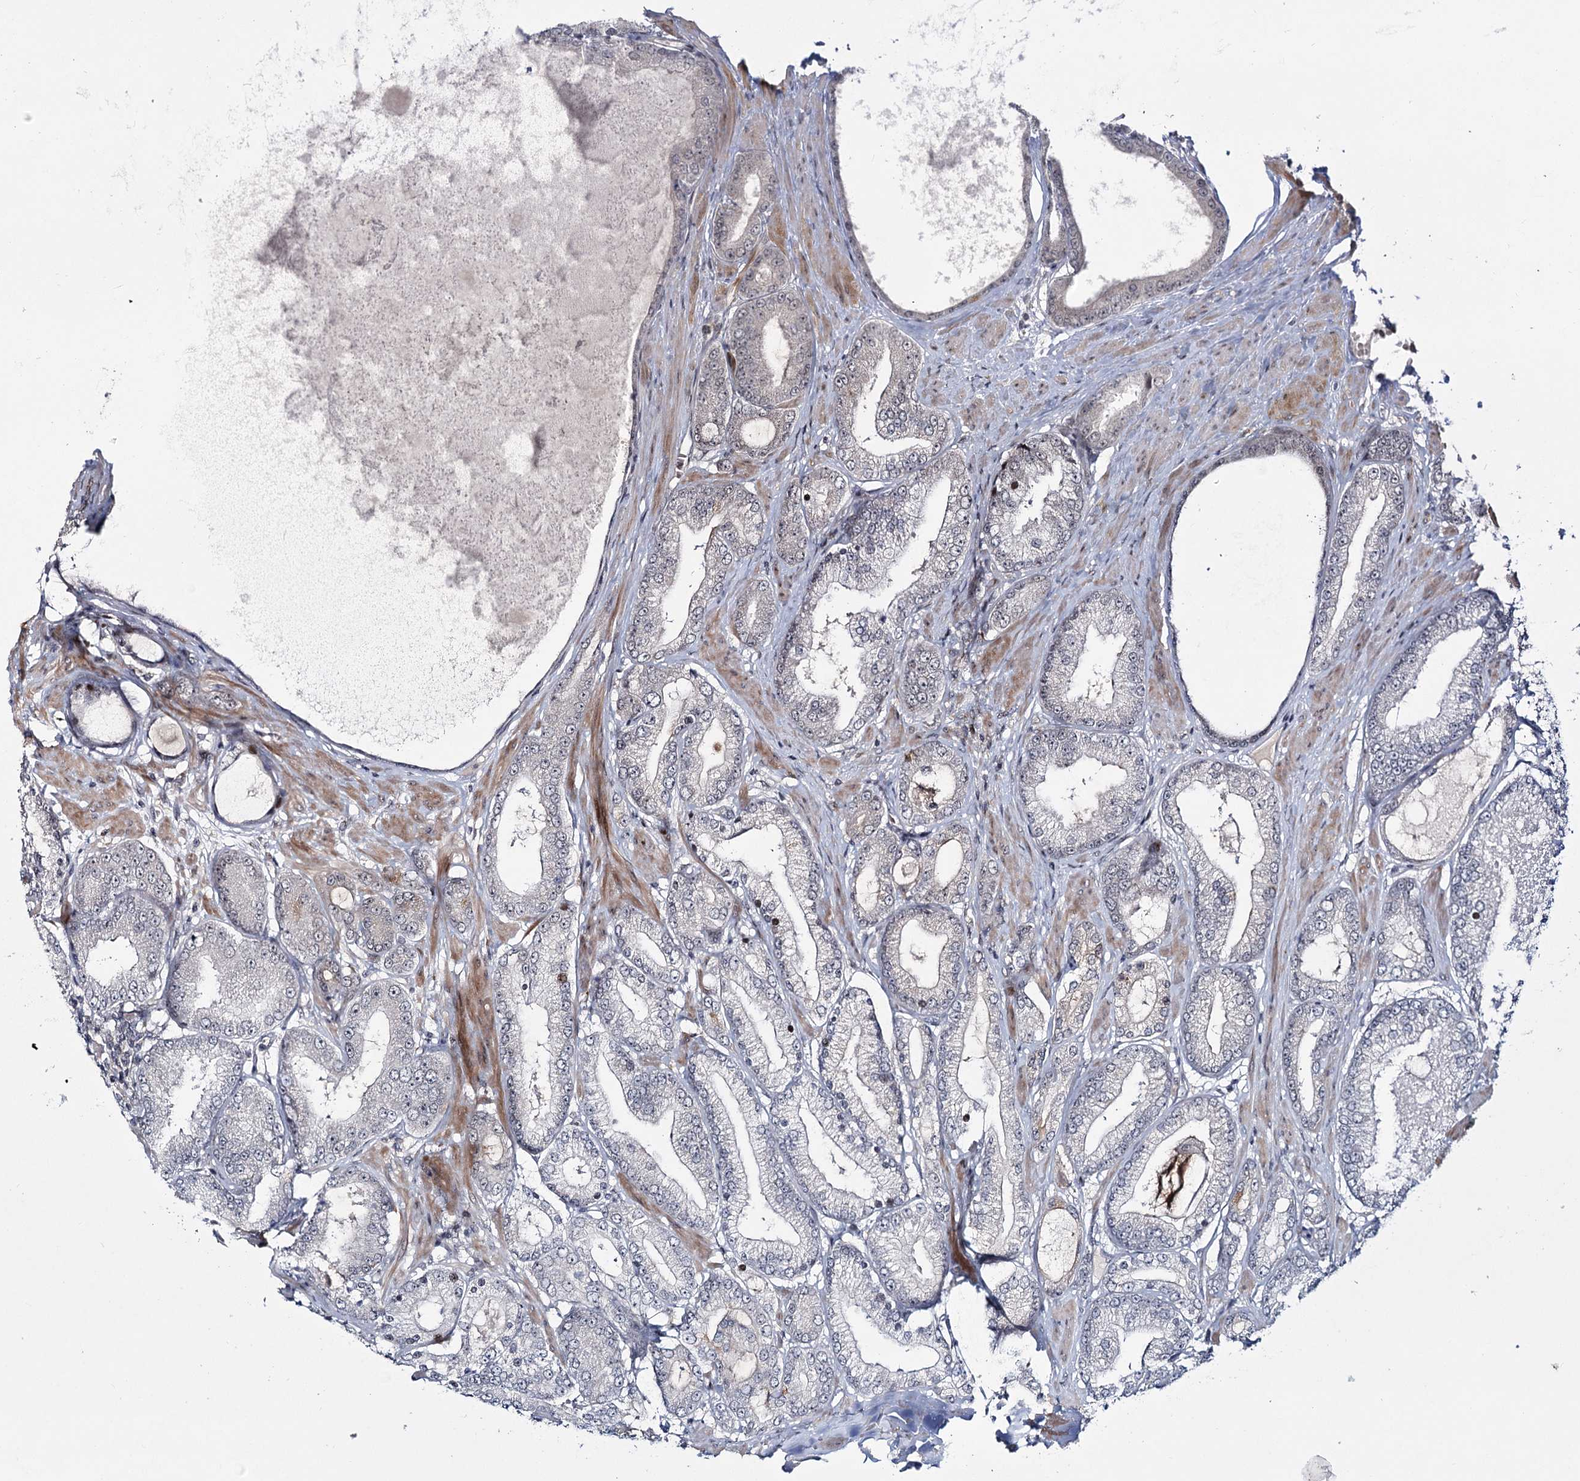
{"staining": {"intensity": "negative", "quantity": "none", "location": "none"}, "tissue": "prostate cancer", "cell_type": "Tumor cells", "image_type": "cancer", "snomed": [{"axis": "morphology", "description": "Adenocarcinoma, High grade"}, {"axis": "topography", "description": "Prostate"}], "caption": "A high-resolution photomicrograph shows immunohistochemistry staining of prostate cancer, which shows no significant staining in tumor cells. (Immunohistochemistry (ihc), brightfield microscopy, high magnification).", "gene": "HELQ", "patient": {"sex": "male", "age": 59}}